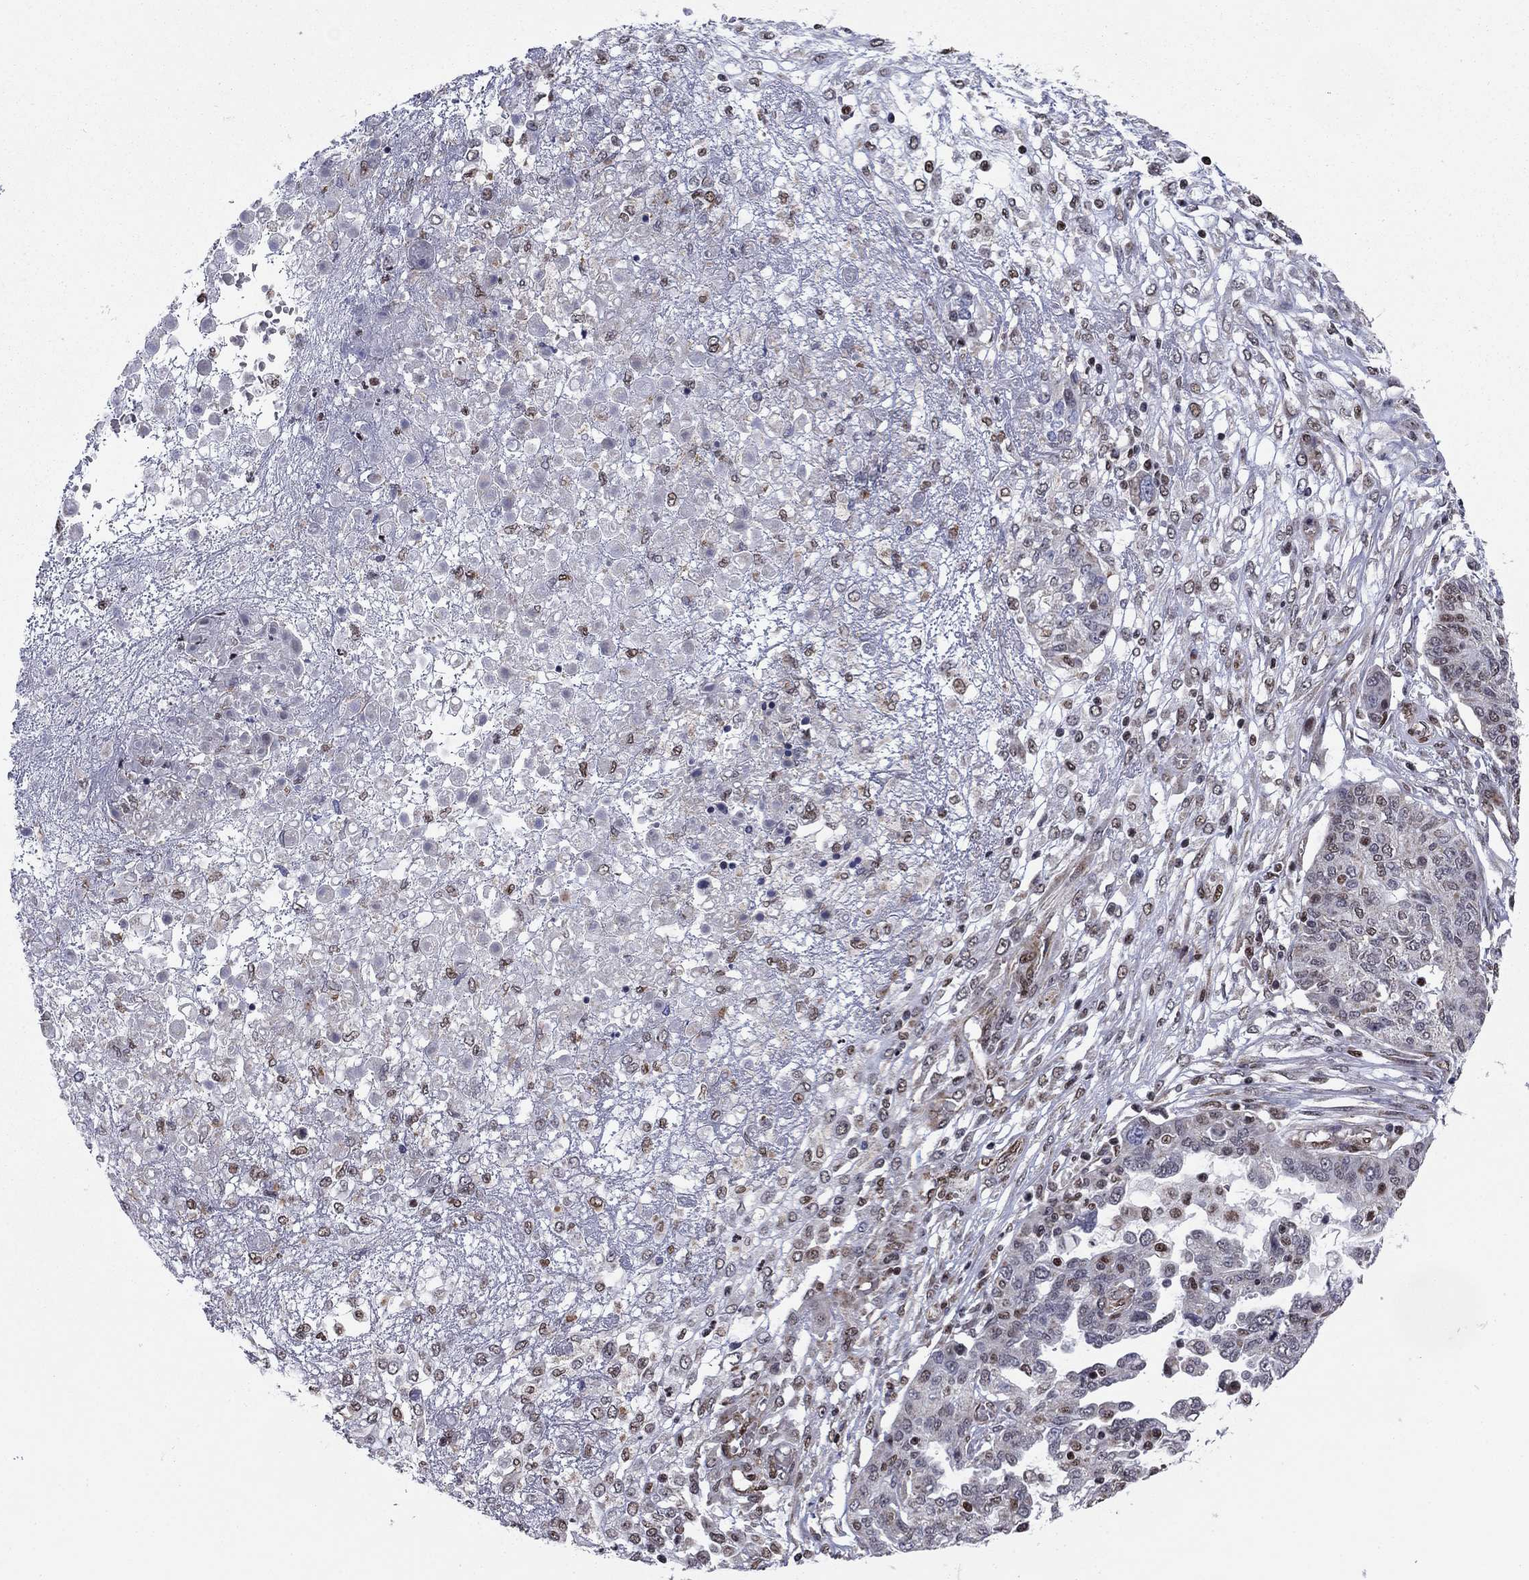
{"staining": {"intensity": "moderate", "quantity": "25%-75%", "location": "nuclear"}, "tissue": "ovarian cancer", "cell_type": "Tumor cells", "image_type": "cancer", "snomed": [{"axis": "morphology", "description": "Cystadenocarcinoma, serous, NOS"}, {"axis": "topography", "description": "Ovary"}], "caption": "Brown immunohistochemical staining in human ovarian serous cystadenocarcinoma reveals moderate nuclear staining in about 25%-75% of tumor cells. (DAB IHC, brown staining for protein, blue staining for nuclei).", "gene": "N4BP2", "patient": {"sex": "female", "age": 67}}